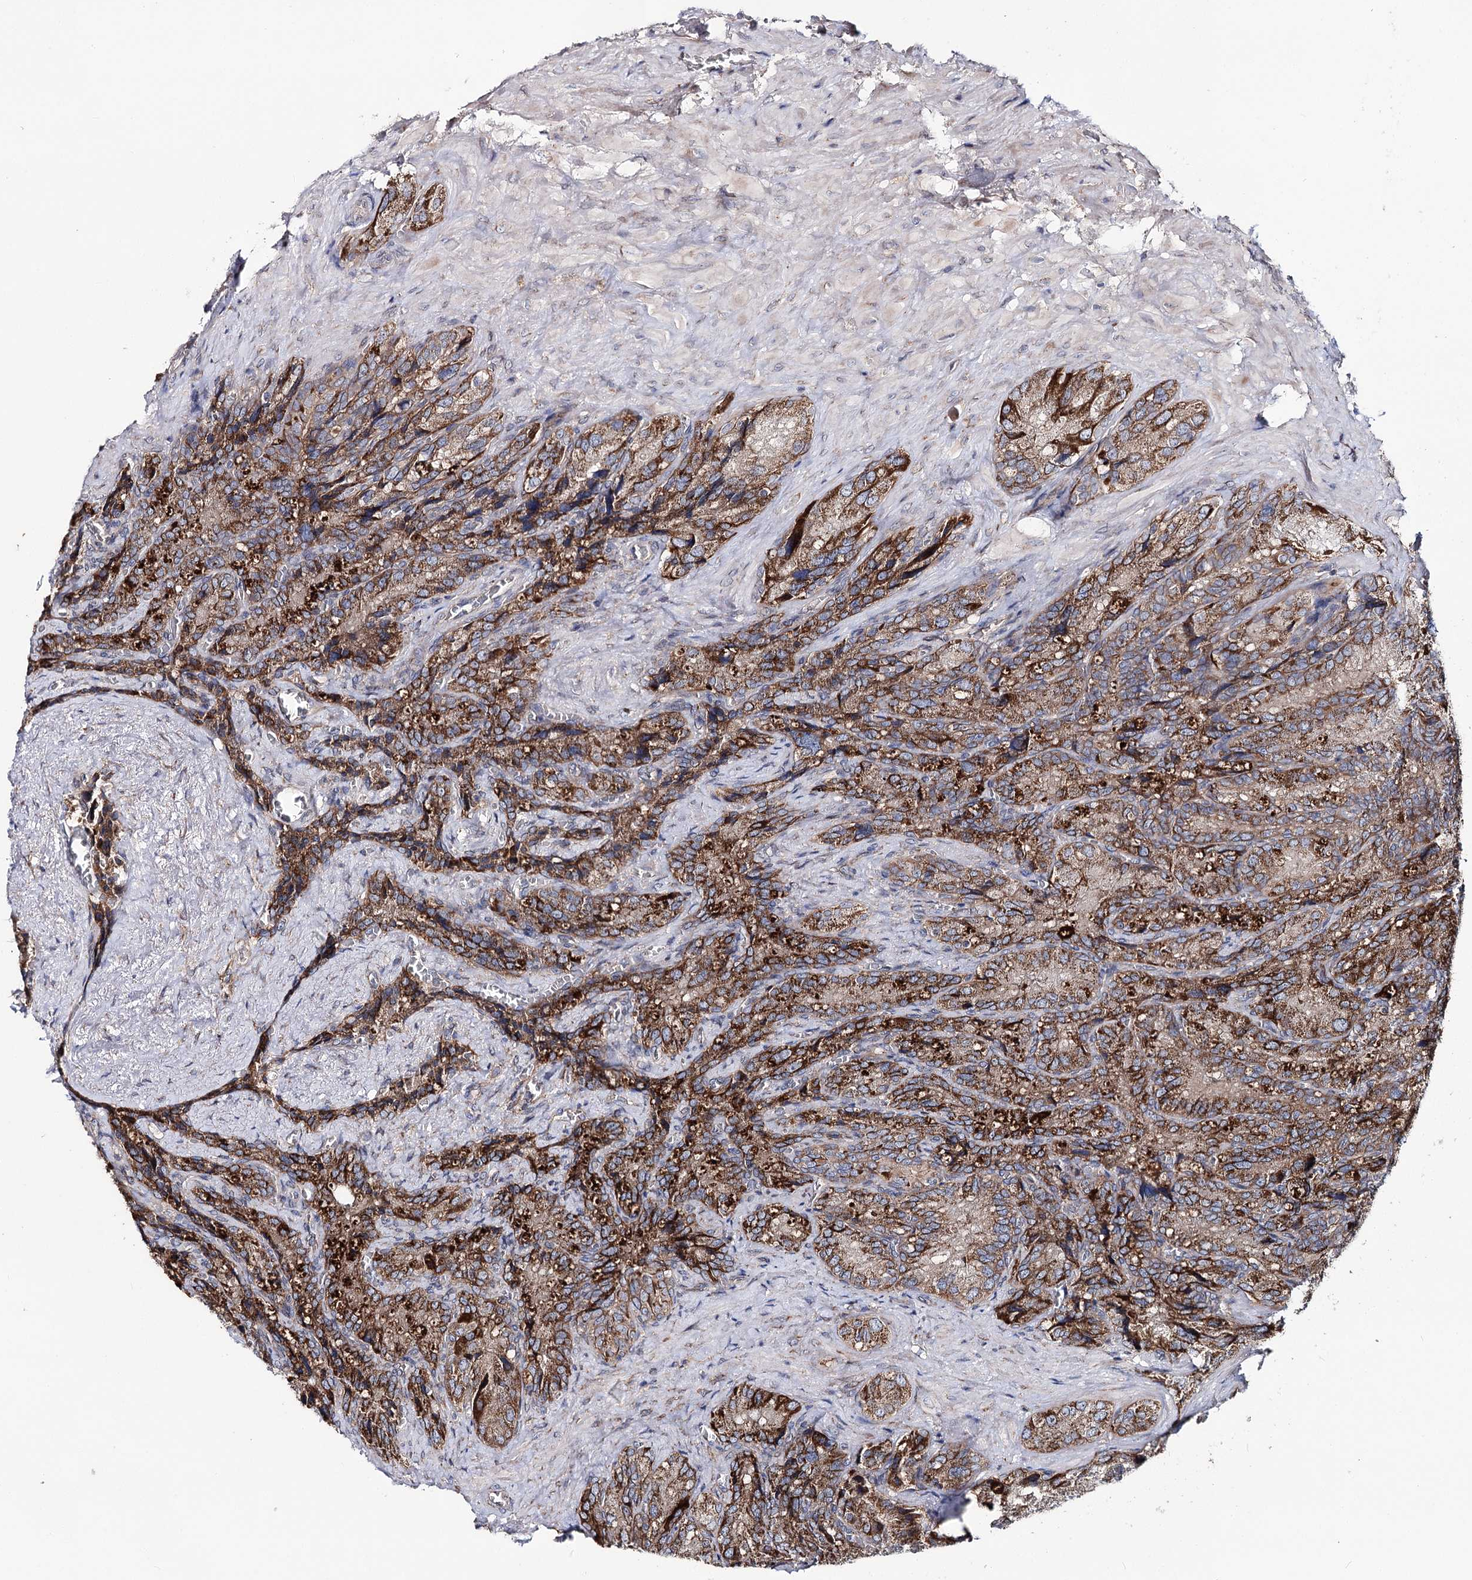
{"staining": {"intensity": "strong", "quantity": "25%-75%", "location": "cytoplasmic/membranous"}, "tissue": "seminal vesicle", "cell_type": "Glandular cells", "image_type": "normal", "snomed": [{"axis": "morphology", "description": "Normal tissue, NOS"}, {"axis": "topography", "description": "Seminal veicle"}], "caption": "Immunohistochemistry photomicrograph of benign seminal vesicle stained for a protein (brown), which shows high levels of strong cytoplasmic/membranous staining in approximately 25%-75% of glandular cells.", "gene": "MSANTD2", "patient": {"sex": "male", "age": 62}}